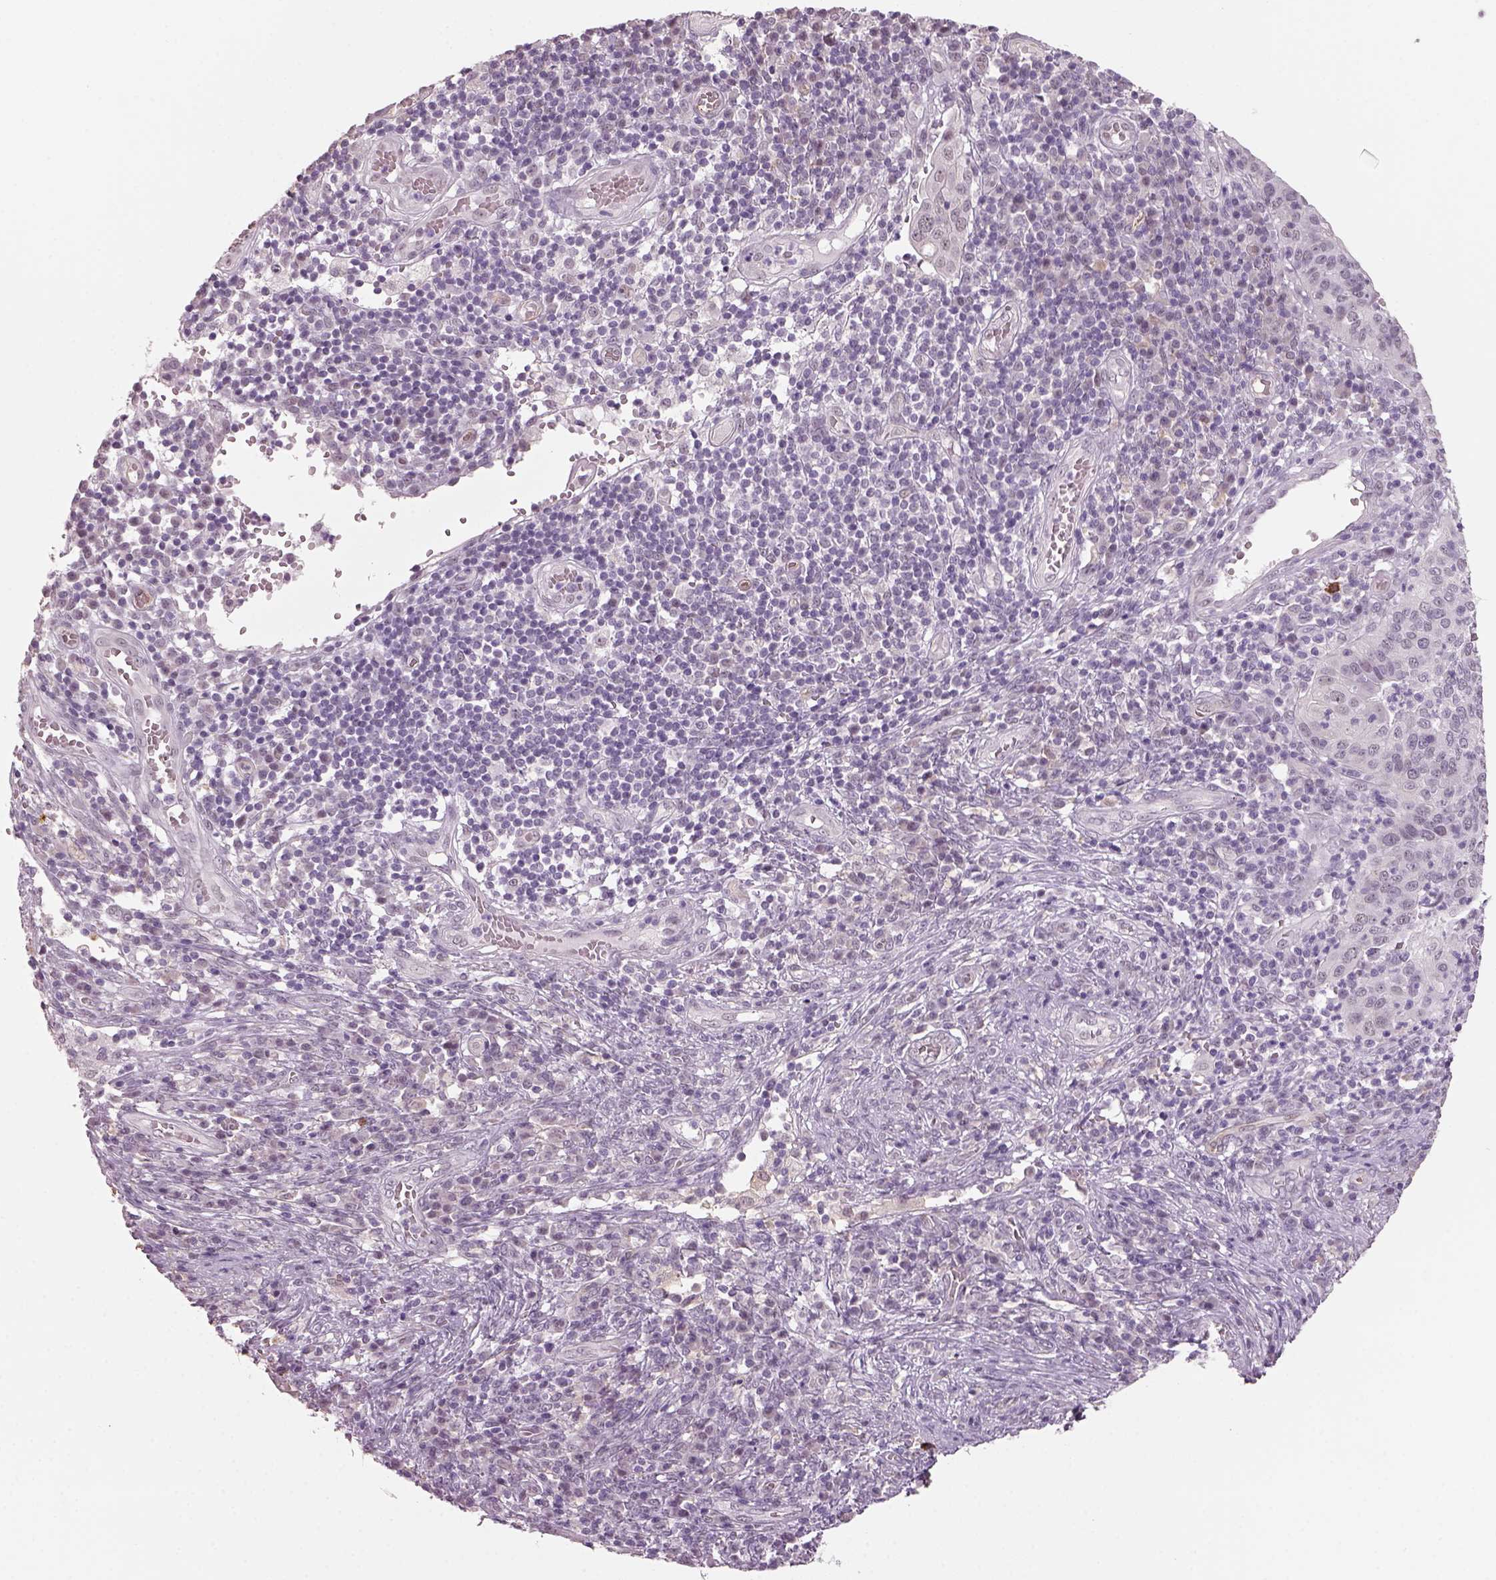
{"staining": {"intensity": "negative", "quantity": "none", "location": "none"}, "tissue": "cervical cancer", "cell_type": "Tumor cells", "image_type": "cancer", "snomed": [{"axis": "morphology", "description": "Squamous cell carcinoma, NOS"}, {"axis": "topography", "description": "Cervix"}], "caption": "Protein analysis of cervical cancer (squamous cell carcinoma) demonstrates no significant positivity in tumor cells.", "gene": "NAT8", "patient": {"sex": "female", "age": 39}}